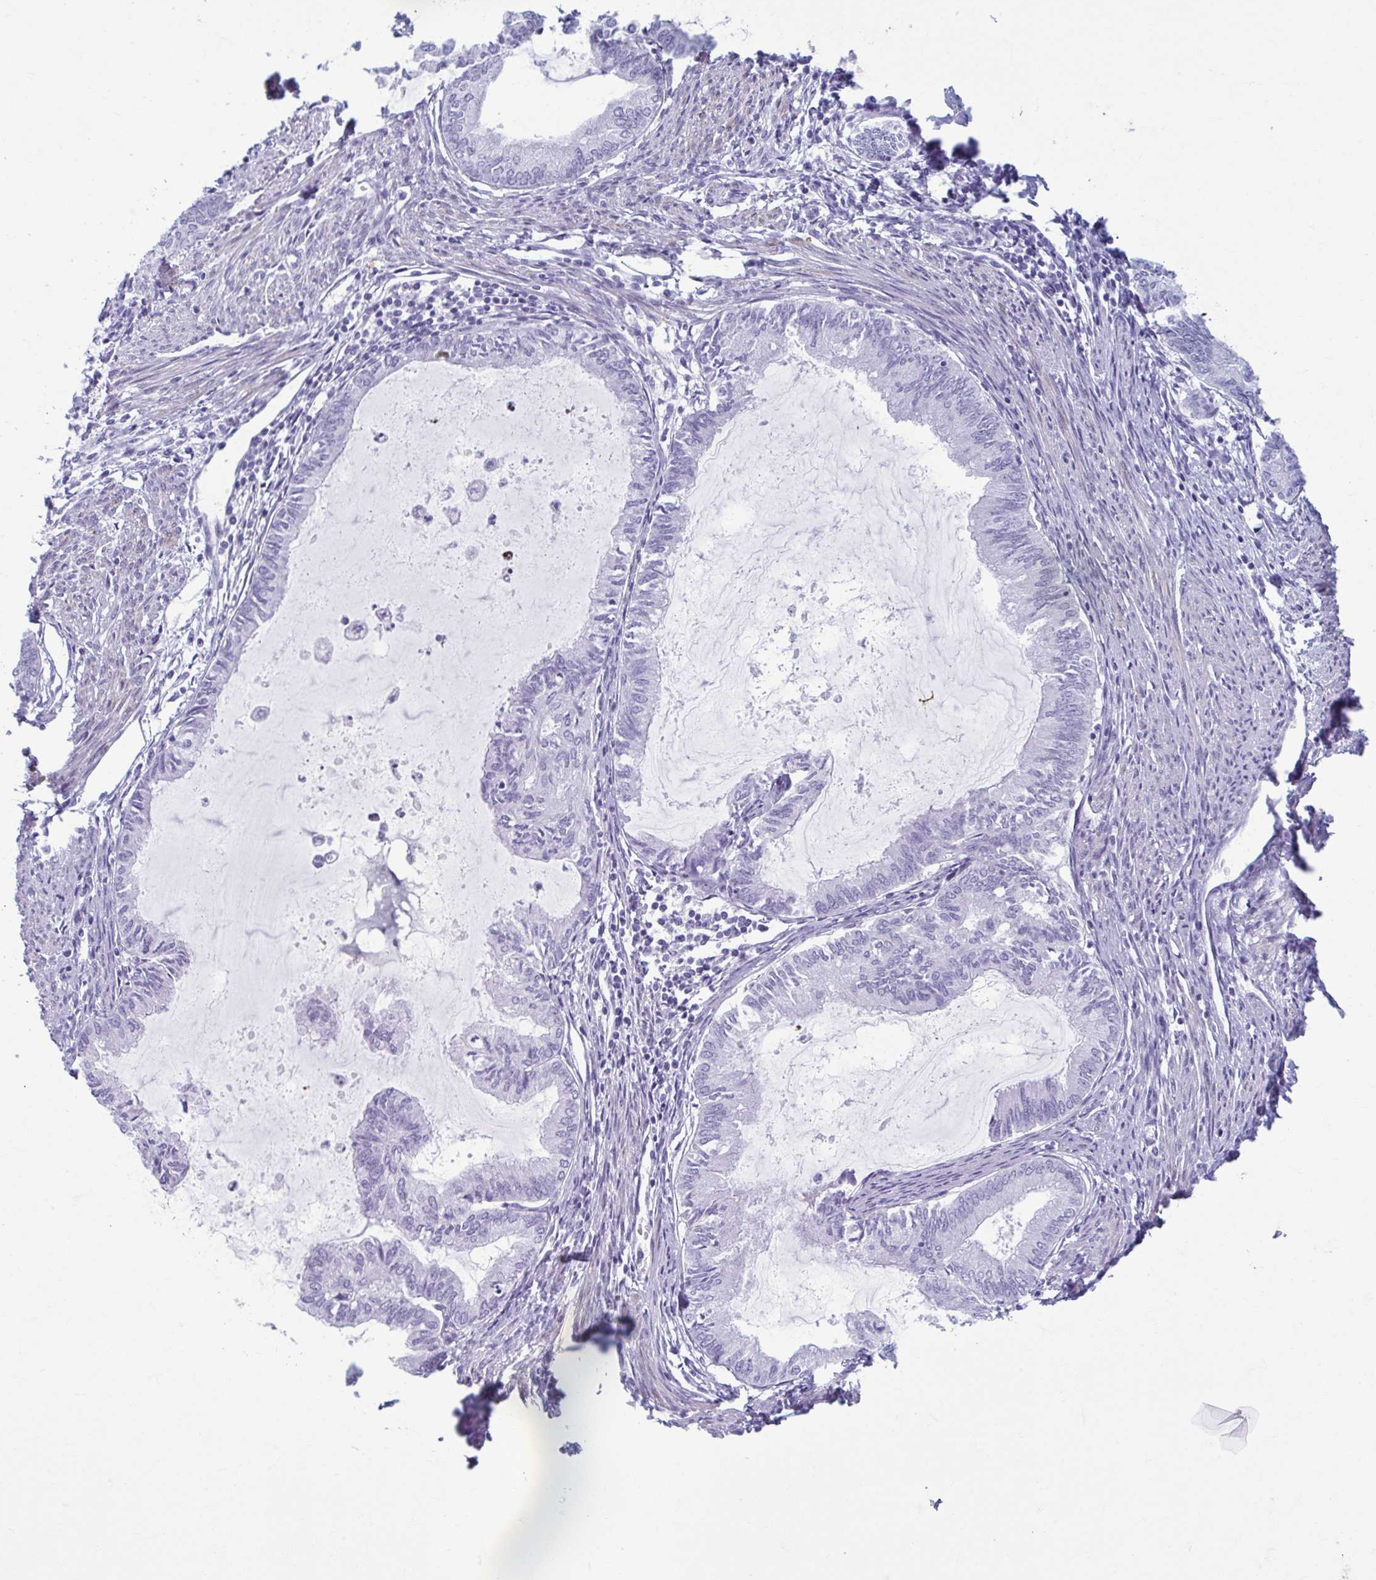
{"staining": {"intensity": "negative", "quantity": "none", "location": "none"}, "tissue": "endometrial cancer", "cell_type": "Tumor cells", "image_type": "cancer", "snomed": [{"axis": "morphology", "description": "Adenocarcinoma, NOS"}, {"axis": "topography", "description": "Endometrium"}], "caption": "Tumor cells show no significant positivity in adenocarcinoma (endometrial). (Stains: DAB (3,3'-diaminobenzidine) IHC with hematoxylin counter stain, Microscopy: brightfield microscopy at high magnification).", "gene": "TCEAL3", "patient": {"sex": "female", "age": 86}}